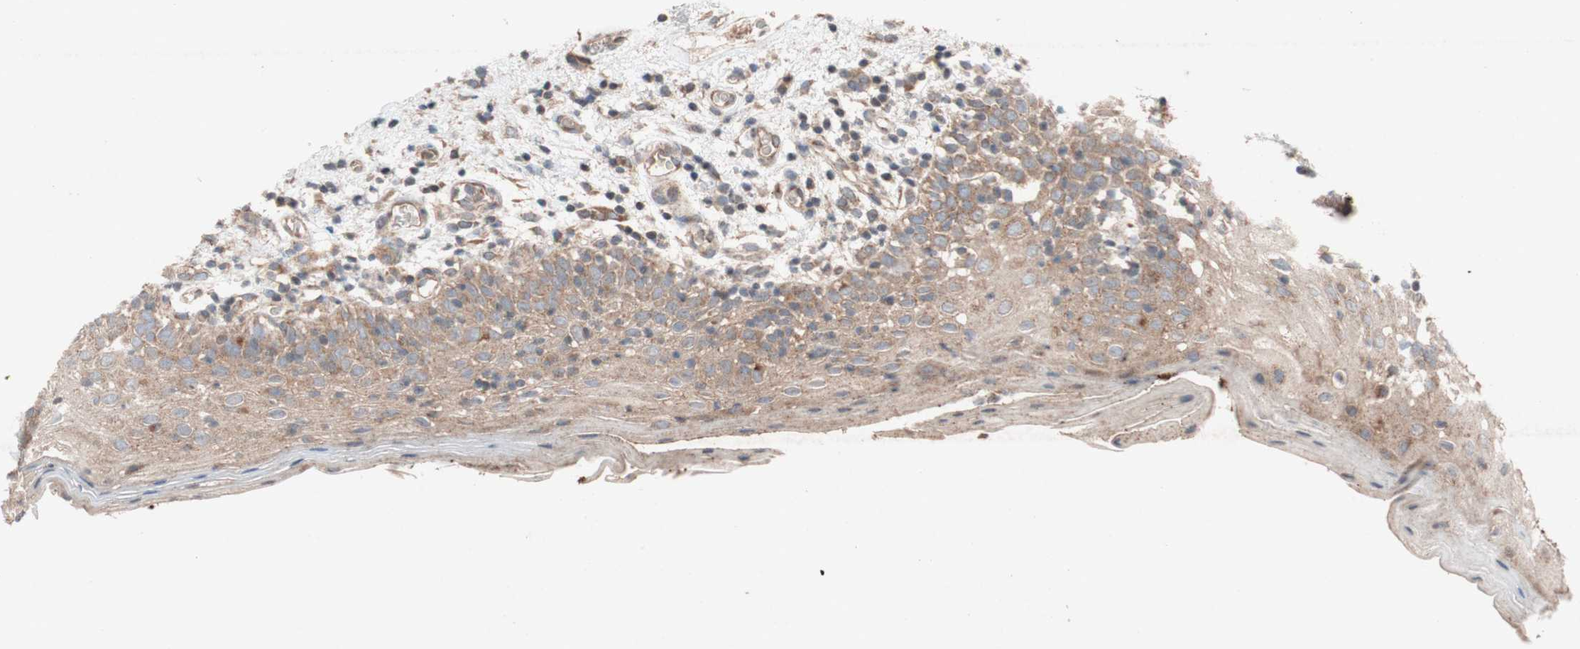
{"staining": {"intensity": "moderate", "quantity": ">75%", "location": "cytoplasmic/membranous"}, "tissue": "oral mucosa", "cell_type": "Squamous epithelial cells", "image_type": "normal", "snomed": [{"axis": "morphology", "description": "Normal tissue, NOS"}, {"axis": "morphology", "description": "Squamous cell carcinoma, NOS"}, {"axis": "topography", "description": "Skeletal muscle"}, {"axis": "topography", "description": "Oral tissue"}], "caption": "High-magnification brightfield microscopy of normal oral mucosa stained with DAB (brown) and counterstained with hematoxylin (blue). squamous epithelial cells exhibit moderate cytoplasmic/membranous expression is appreciated in approximately>75% of cells.", "gene": "TST", "patient": {"sex": "male", "age": 71}}